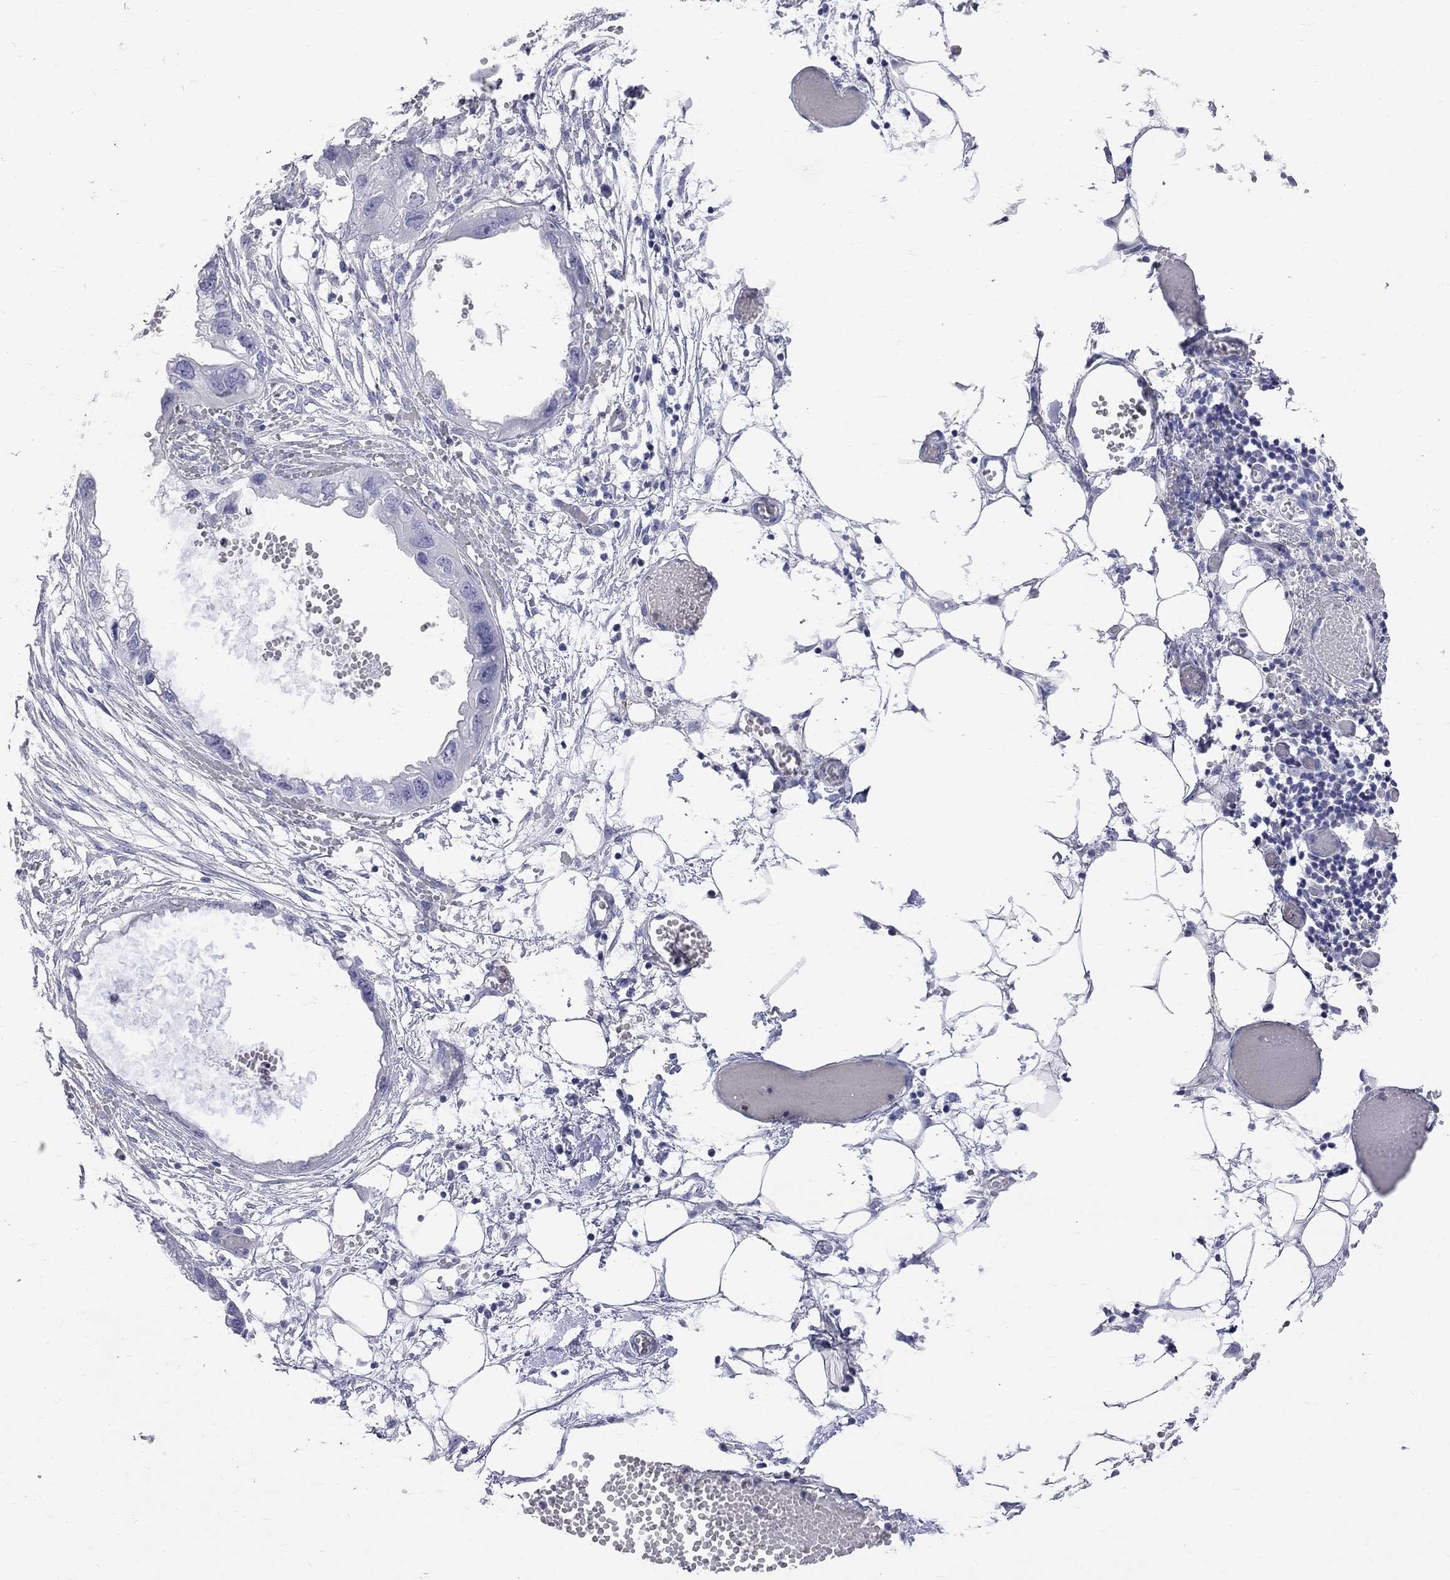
{"staining": {"intensity": "negative", "quantity": "none", "location": "none"}, "tissue": "endometrial cancer", "cell_type": "Tumor cells", "image_type": "cancer", "snomed": [{"axis": "morphology", "description": "Adenocarcinoma, NOS"}, {"axis": "morphology", "description": "Adenocarcinoma, metastatic, NOS"}, {"axis": "topography", "description": "Adipose tissue"}, {"axis": "topography", "description": "Endometrium"}], "caption": "This is an IHC histopathology image of human endometrial cancer (adenocarcinoma). There is no staining in tumor cells.", "gene": "S100A3", "patient": {"sex": "female", "age": 67}}